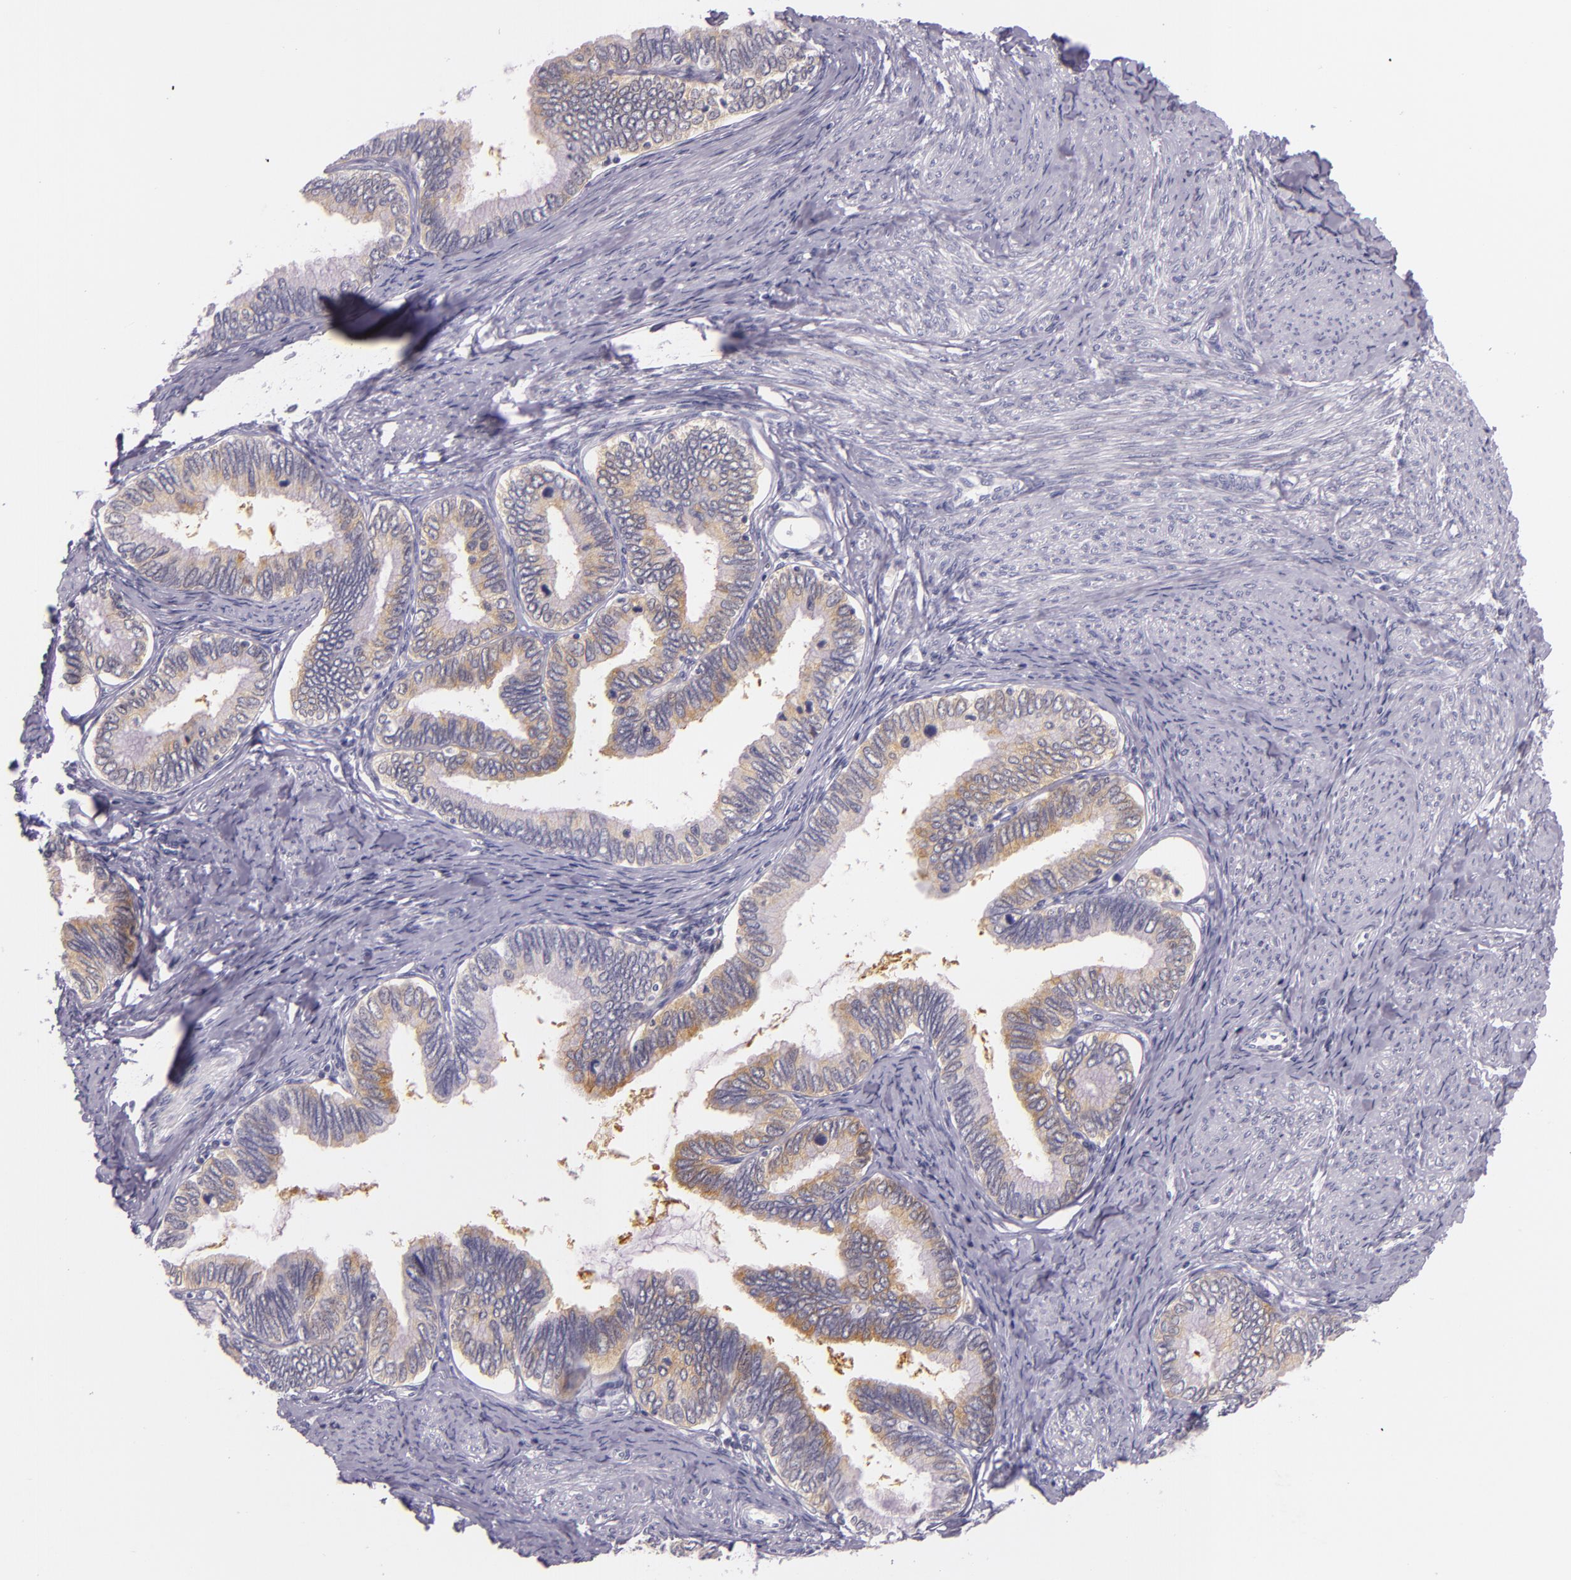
{"staining": {"intensity": "moderate", "quantity": "25%-75%", "location": "cytoplasmic/membranous"}, "tissue": "cervical cancer", "cell_type": "Tumor cells", "image_type": "cancer", "snomed": [{"axis": "morphology", "description": "Adenocarcinoma, NOS"}, {"axis": "topography", "description": "Cervix"}], "caption": "Protein expression analysis of cervical cancer reveals moderate cytoplasmic/membranous expression in about 25%-75% of tumor cells.", "gene": "HSP90AA1", "patient": {"sex": "female", "age": 49}}